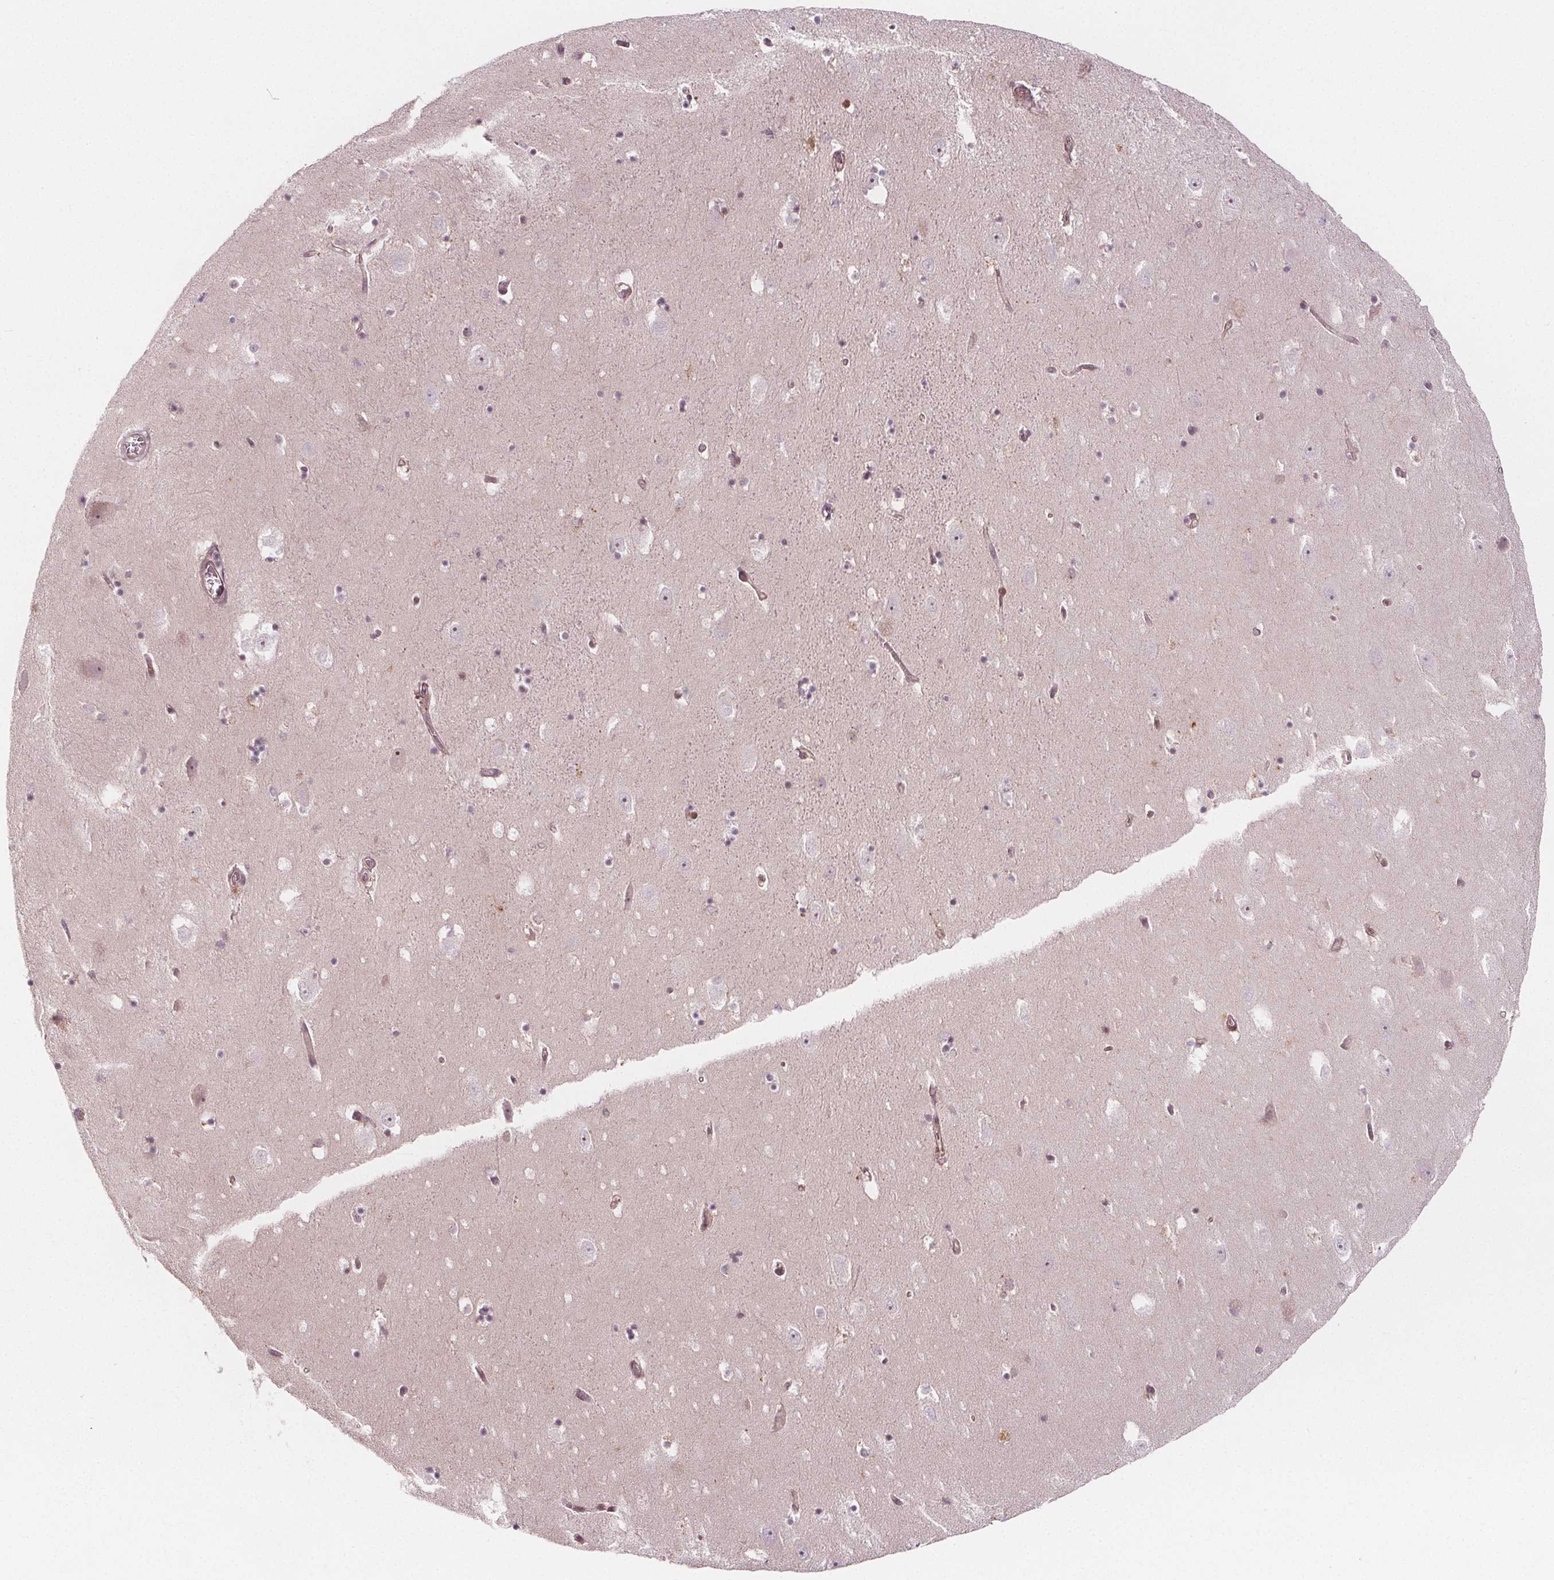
{"staining": {"intensity": "negative", "quantity": "none", "location": "none"}, "tissue": "hippocampus", "cell_type": "Glial cells", "image_type": "normal", "snomed": [{"axis": "morphology", "description": "Normal tissue, NOS"}, {"axis": "topography", "description": "Hippocampus"}], "caption": "Immunohistochemistry photomicrograph of unremarkable hippocampus: human hippocampus stained with DAB displays no significant protein staining in glial cells.", "gene": "AKT1S1", "patient": {"sex": "male", "age": 58}}